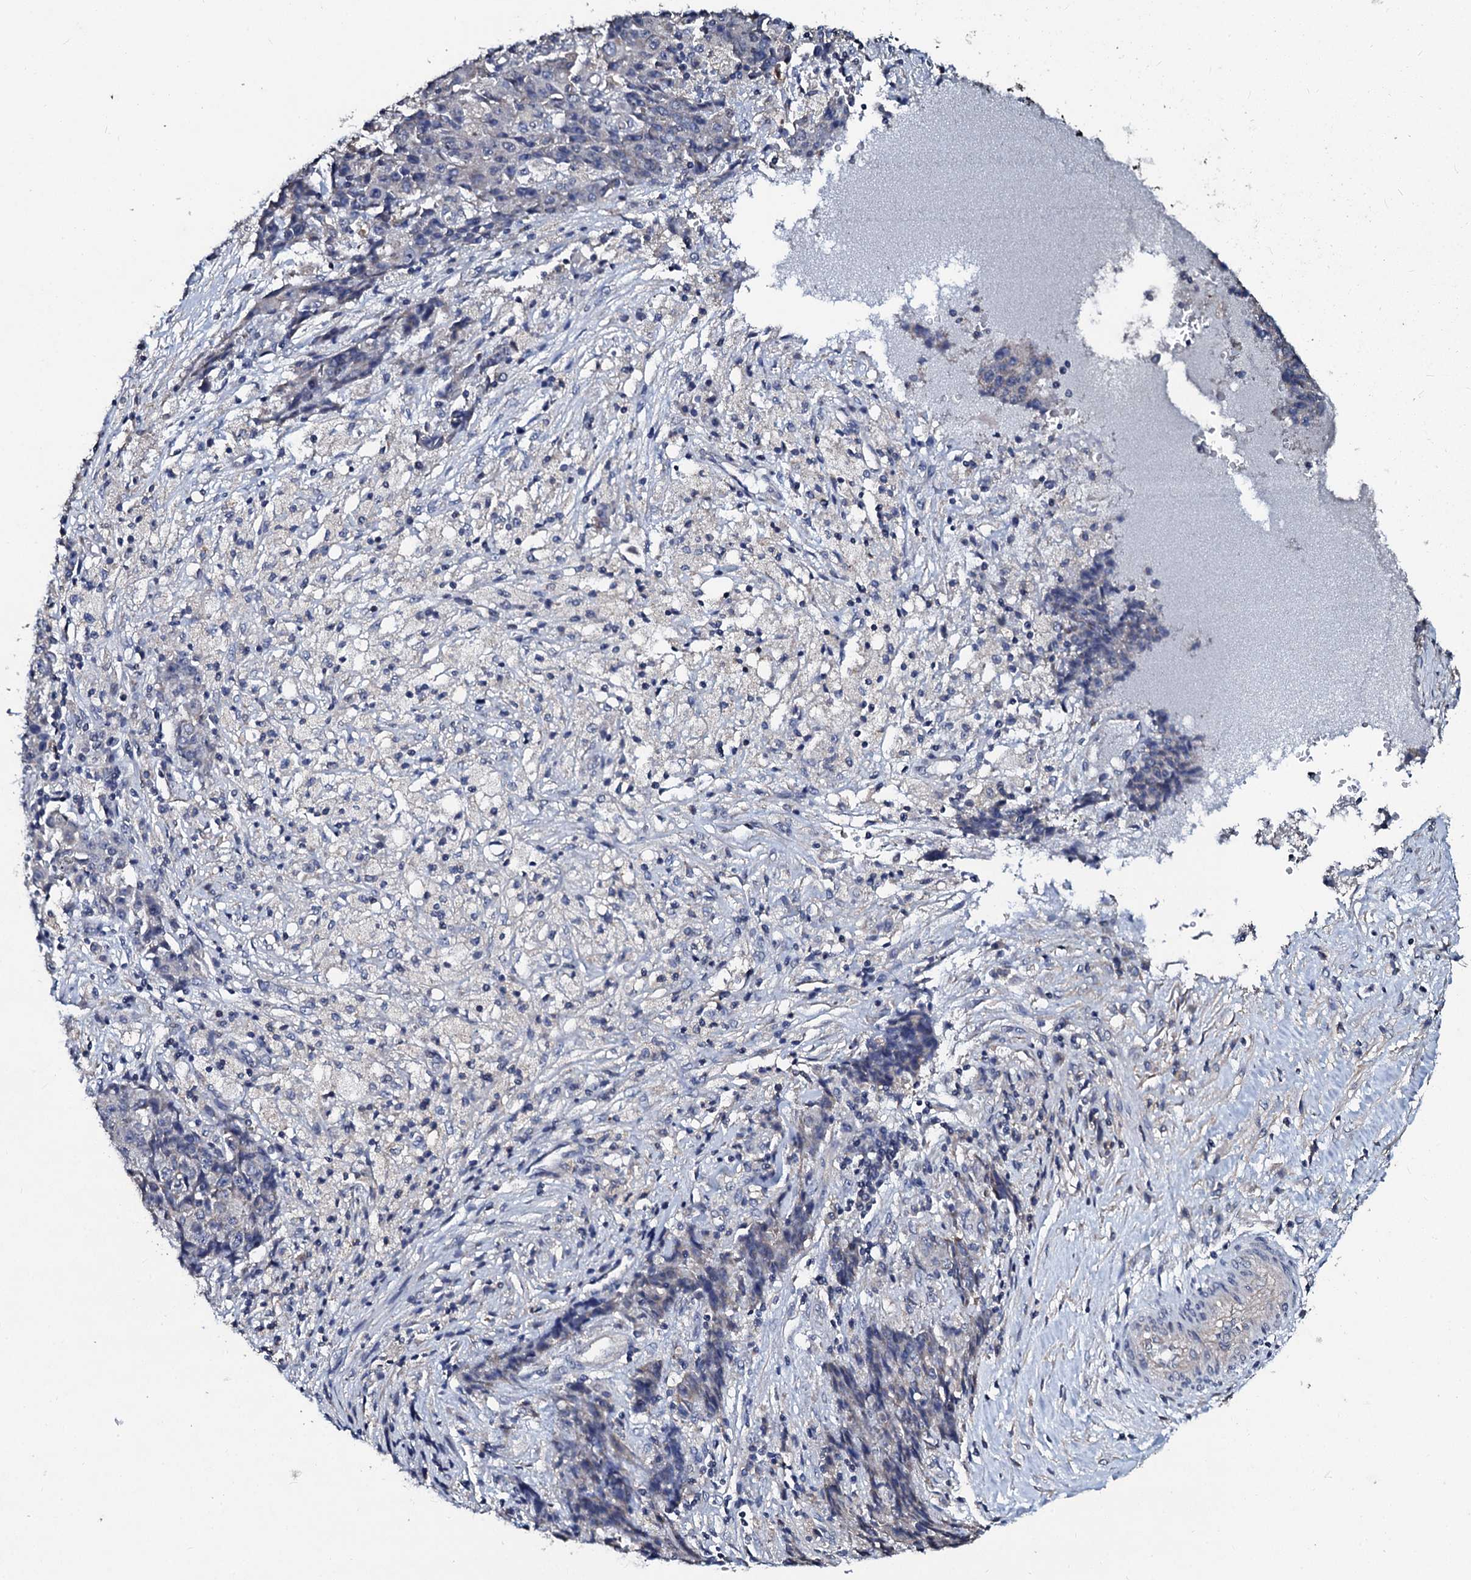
{"staining": {"intensity": "negative", "quantity": "none", "location": "none"}, "tissue": "ovarian cancer", "cell_type": "Tumor cells", "image_type": "cancer", "snomed": [{"axis": "morphology", "description": "Carcinoma, endometroid"}, {"axis": "topography", "description": "Ovary"}], "caption": "A high-resolution image shows IHC staining of ovarian endometroid carcinoma, which shows no significant positivity in tumor cells.", "gene": "SLC37A4", "patient": {"sex": "female", "age": 42}}